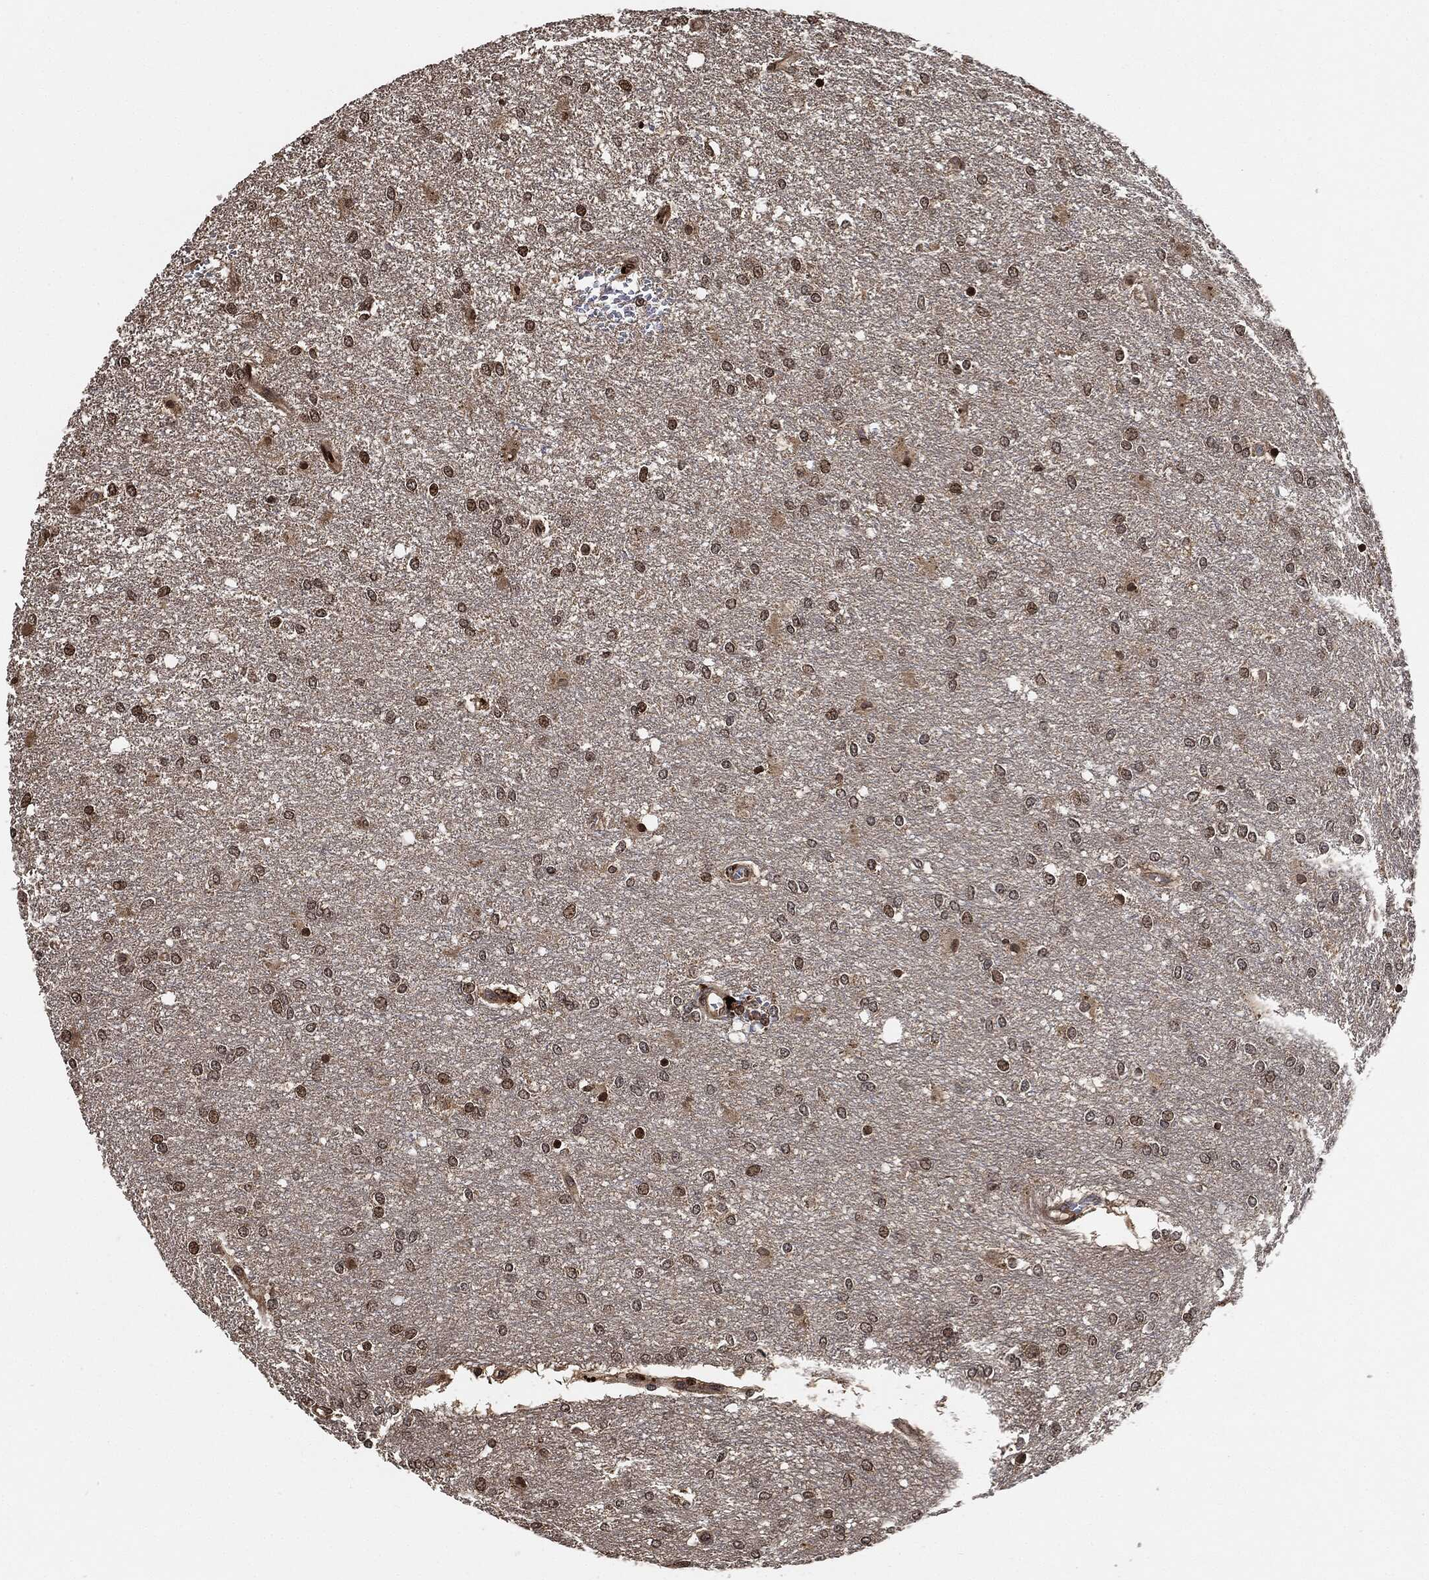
{"staining": {"intensity": "moderate", "quantity": "25%-75%", "location": "nuclear"}, "tissue": "glioma", "cell_type": "Tumor cells", "image_type": "cancer", "snomed": [{"axis": "morphology", "description": "Glioma, malignant, High grade"}, {"axis": "topography", "description": "Brain"}], "caption": "Immunohistochemistry image of human glioma stained for a protein (brown), which reveals medium levels of moderate nuclear positivity in approximately 25%-75% of tumor cells.", "gene": "PDK1", "patient": {"sex": "female", "age": 61}}